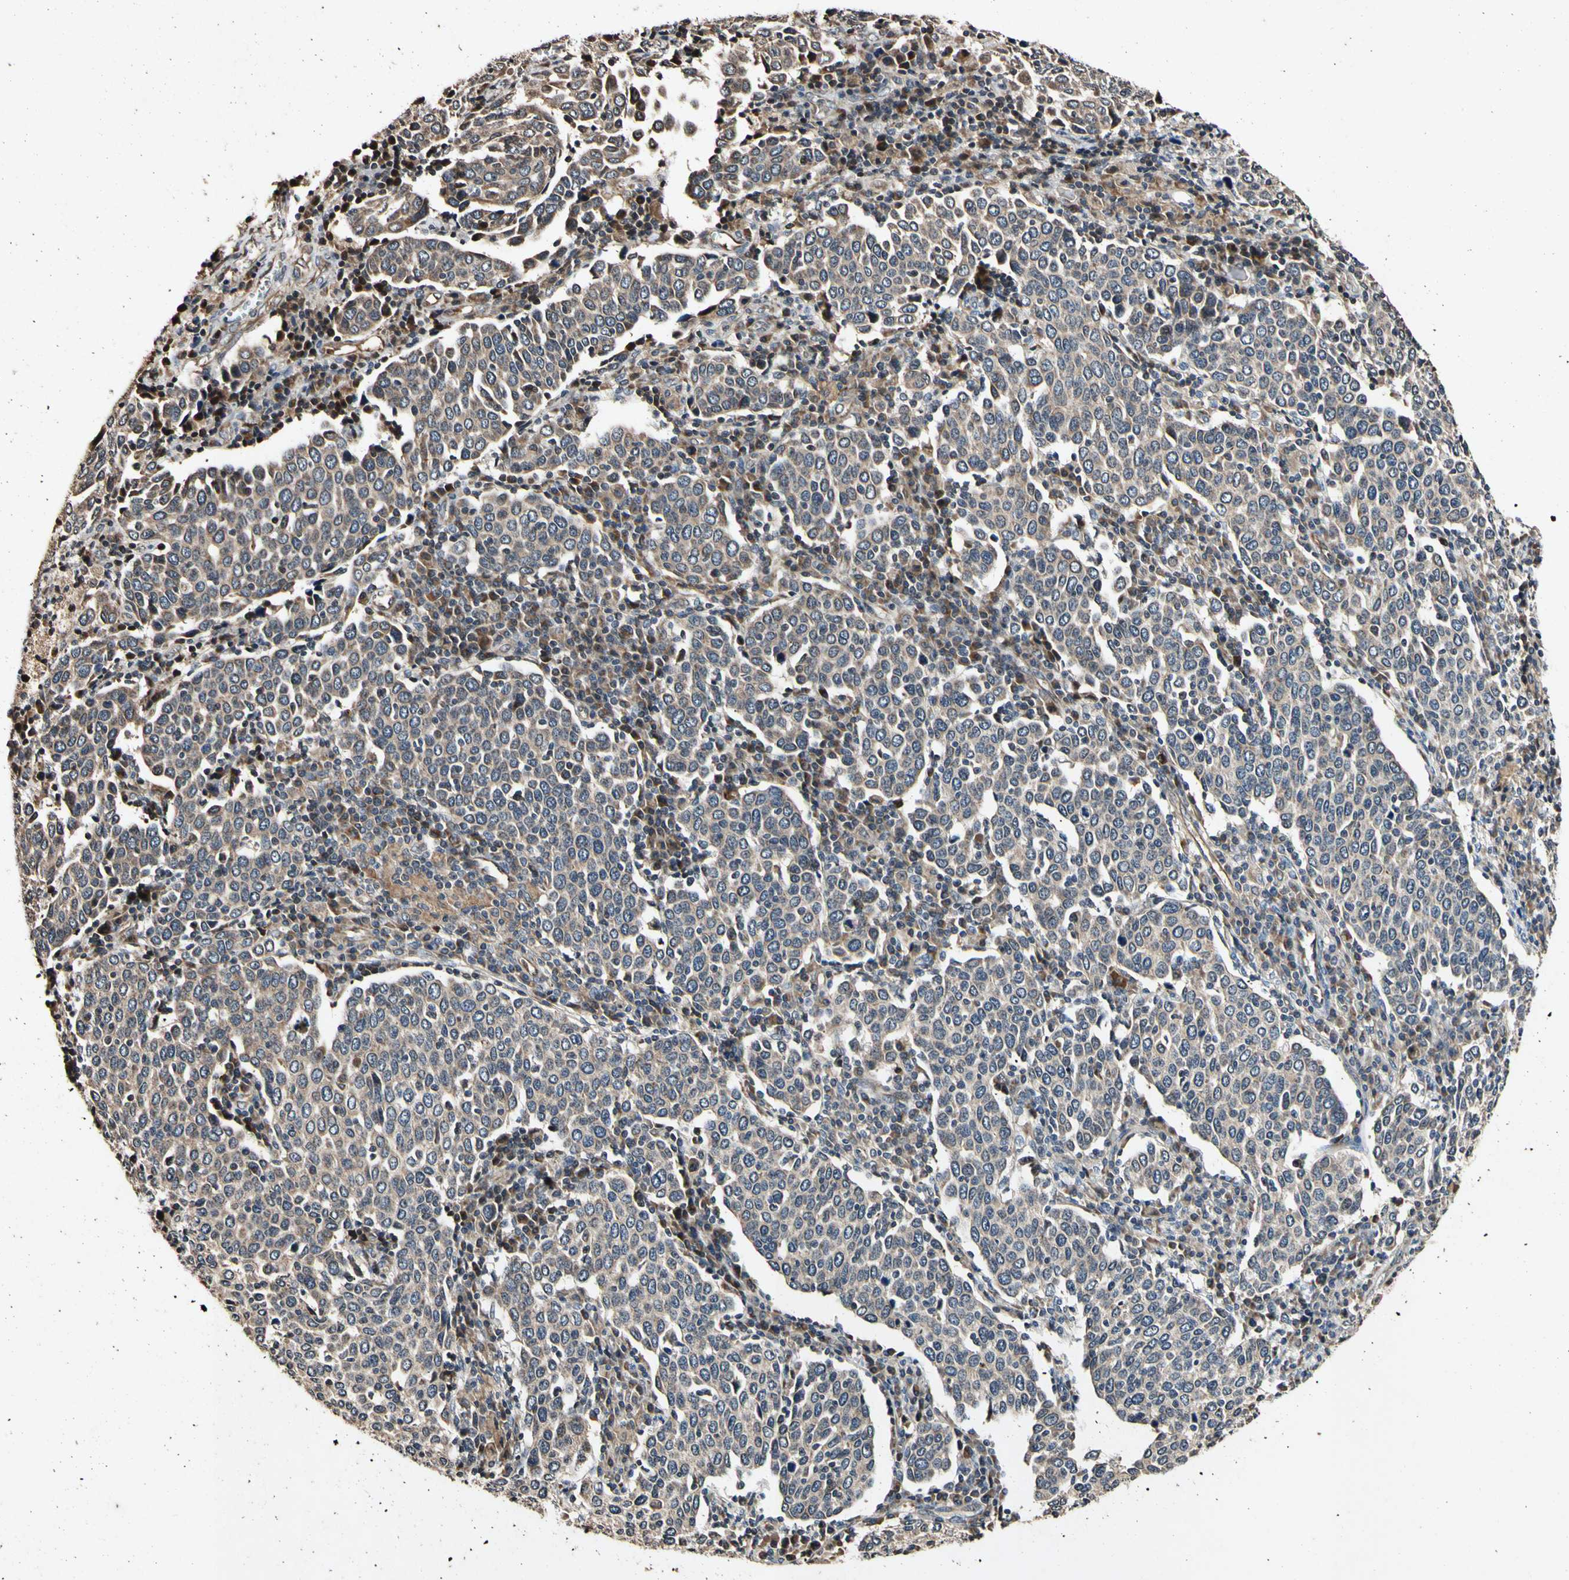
{"staining": {"intensity": "weak", "quantity": ">75%", "location": "cytoplasmic/membranous"}, "tissue": "cervical cancer", "cell_type": "Tumor cells", "image_type": "cancer", "snomed": [{"axis": "morphology", "description": "Squamous cell carcinoma, NOS"}, {"axis": "topography", "description": "Cervix"}], "caption": "Immunohistochemistry (IHC) photomicrograph of neoplastic tissue: cervical cancer stained using IHC shows low levels of weak protein expression localized specifically in the cytoplasmic/membranous of tumor cells, appearing as a cytoplasmic/membranous brown color.", "gene": "PLAT", "patient": {"sex": "female", "age": 40}}